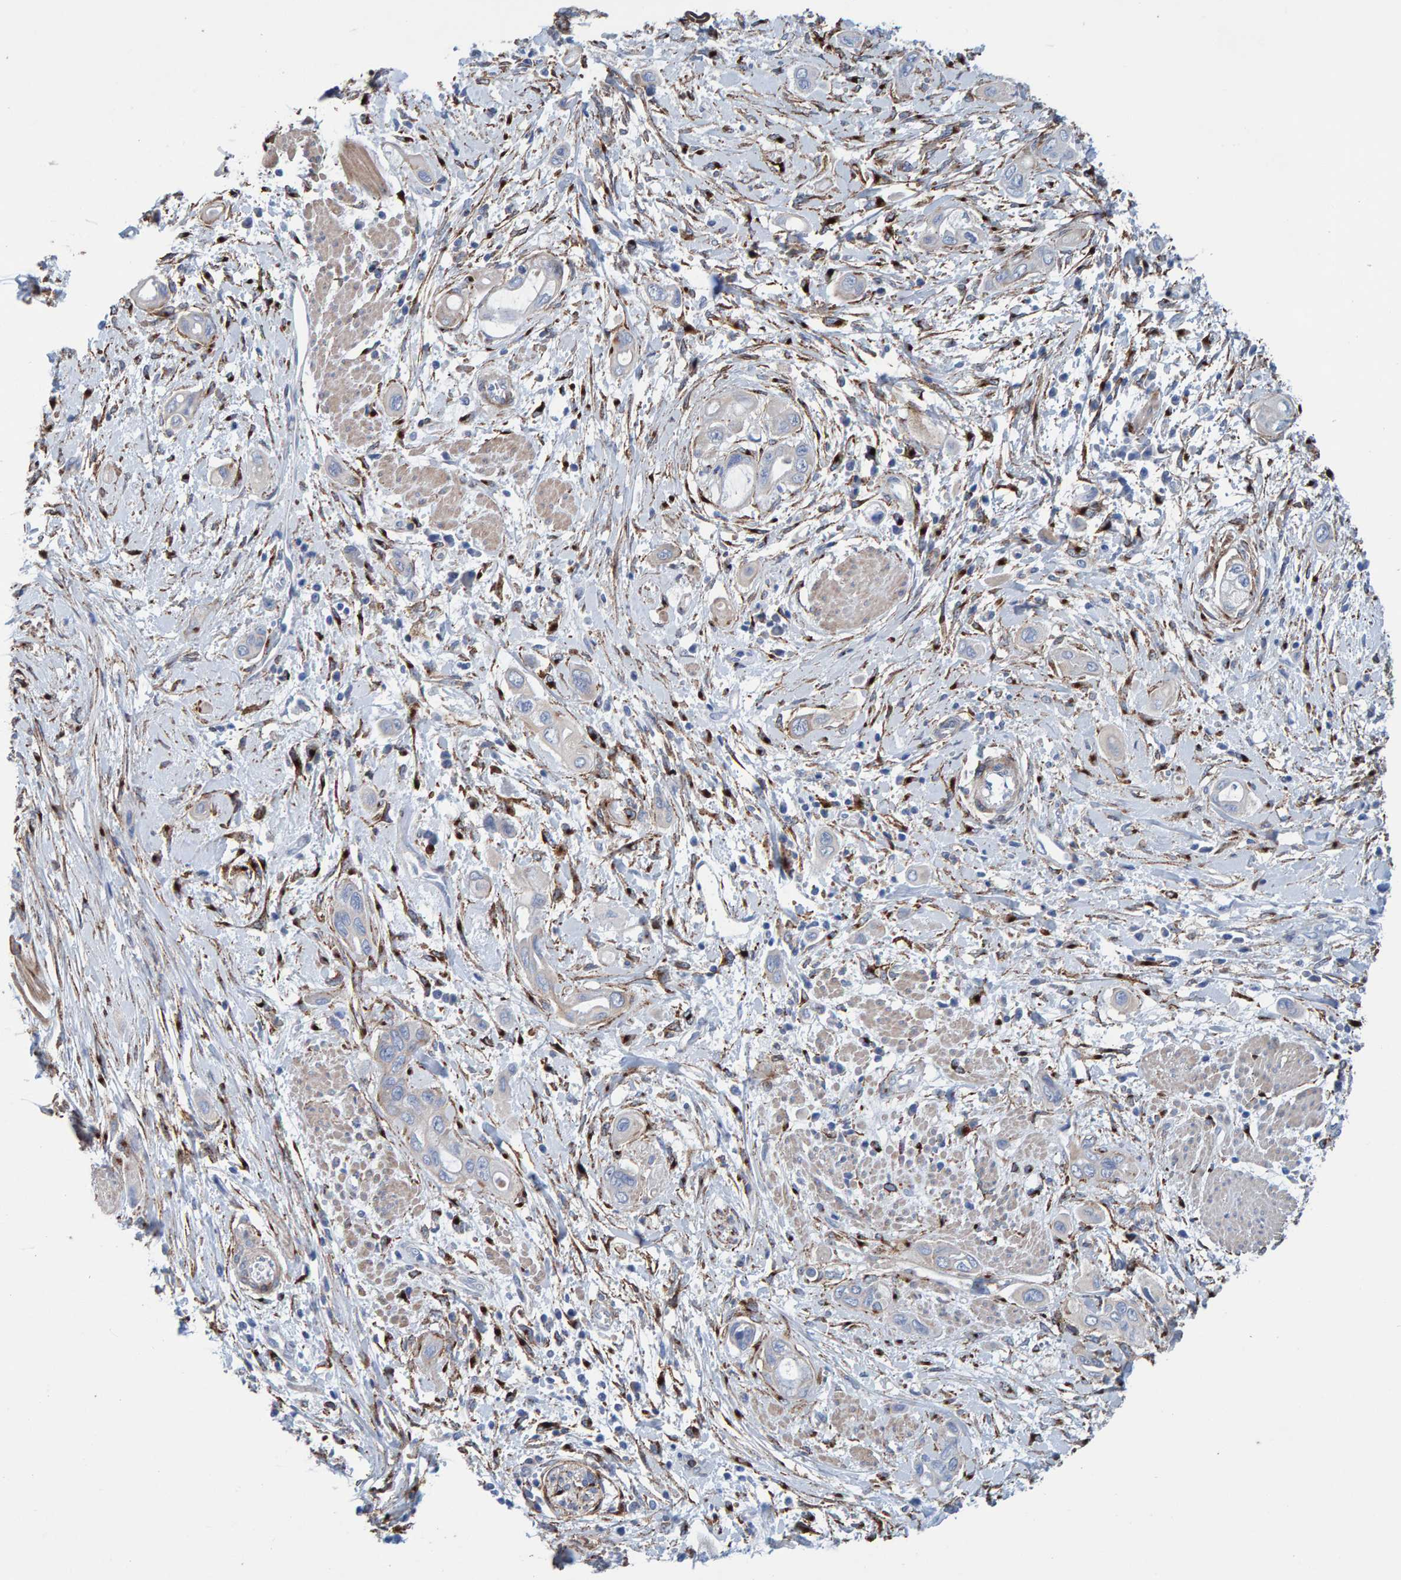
{"staining": {"intensity": "negative", "quantity": "none", "location": "none"}, "tissue": "pancreatic cancer", "cell_type": "Tumor cells", "image_type": "cancer", "snomed": [{"axis": "morphology", "description": "Adenocarcinoma, NOS"}, {"axis": "topography", "description": "Pancreas"}], "caption": "Pancreatic adenocarcinoma stained for a protein using immunohistochemistry demonstrates no expression tumor cells.", "gene": "LRP1", "patient": {"sex": "male", "age": 59}}